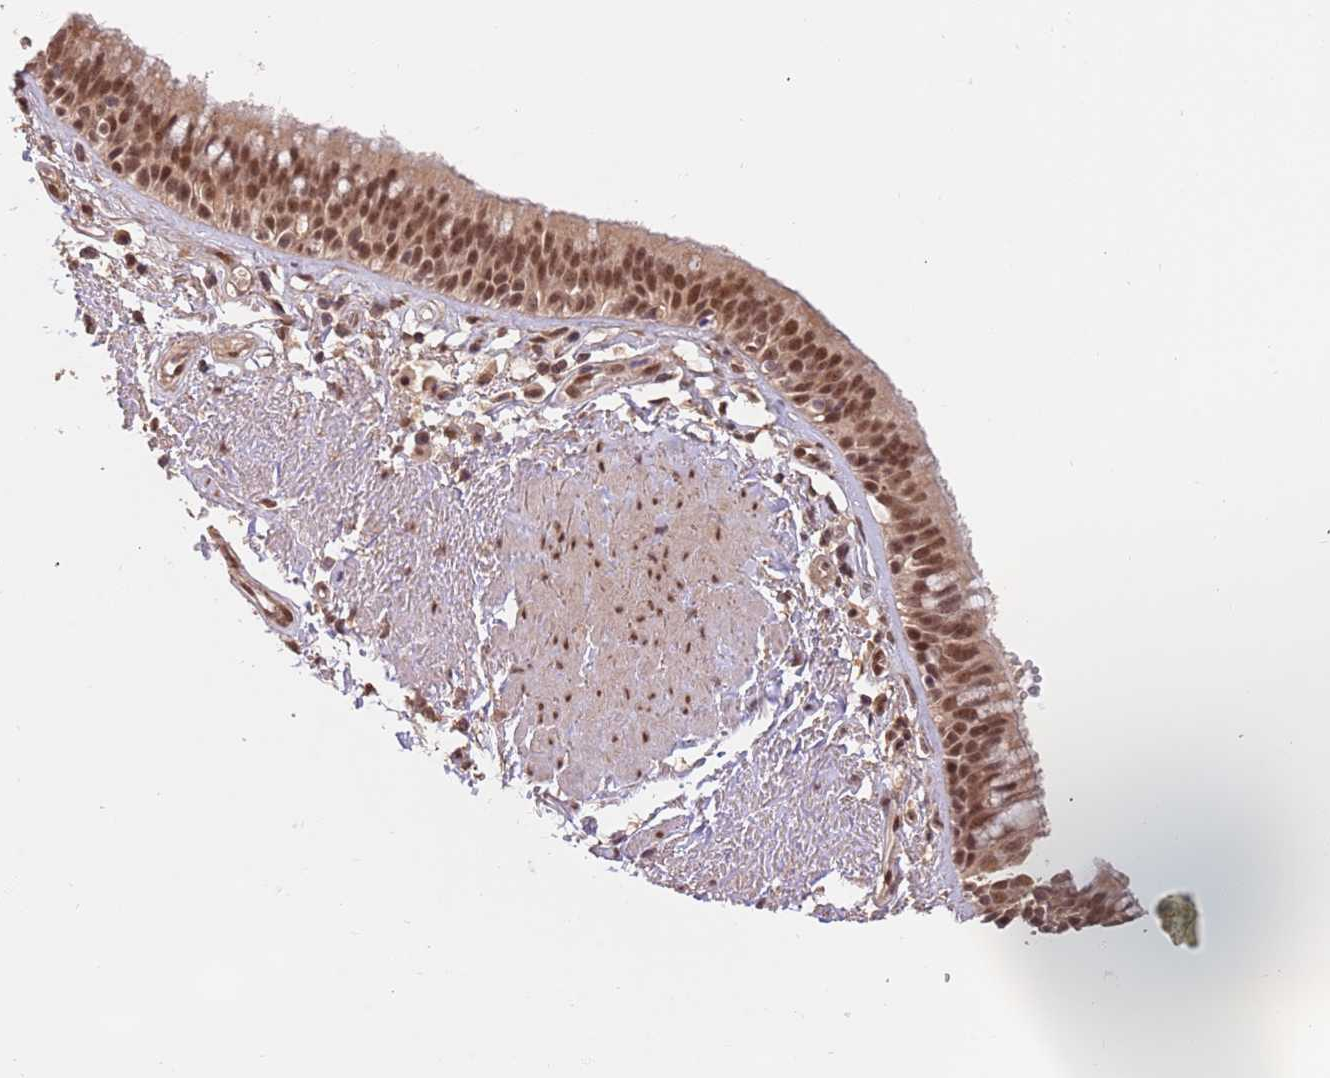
{"staining": {"intensity": "moderate", "quantity": ">75%", "location": "cytoplasmic/membranous,nuclear"}, "tissue": "bronchus", "cell_type": "Respiratory epithelial cells", "image_type": "normal", "snomed": [{"axis": "morphology", "description": "Normal tissue, NOS"}, {"axis": "morphology", "description": "Neoplasm, uncertain whether benign or malignant"}, {"axis": "topography", "description": "Bronchus"}, {"axis": "topography", "description": "Lung"}], "caption": "Immunohistochemical staining of unremarkable human bronchus exhibits moderate cytoplasmic/membranous,nuclear protein expression in about >75% of respiratory epithelial cells. (DAB = brown stain, brightfield microscopy at high magnification).", "gene": "RFXANK", "patient": {"sex": "male", "age": 55}}